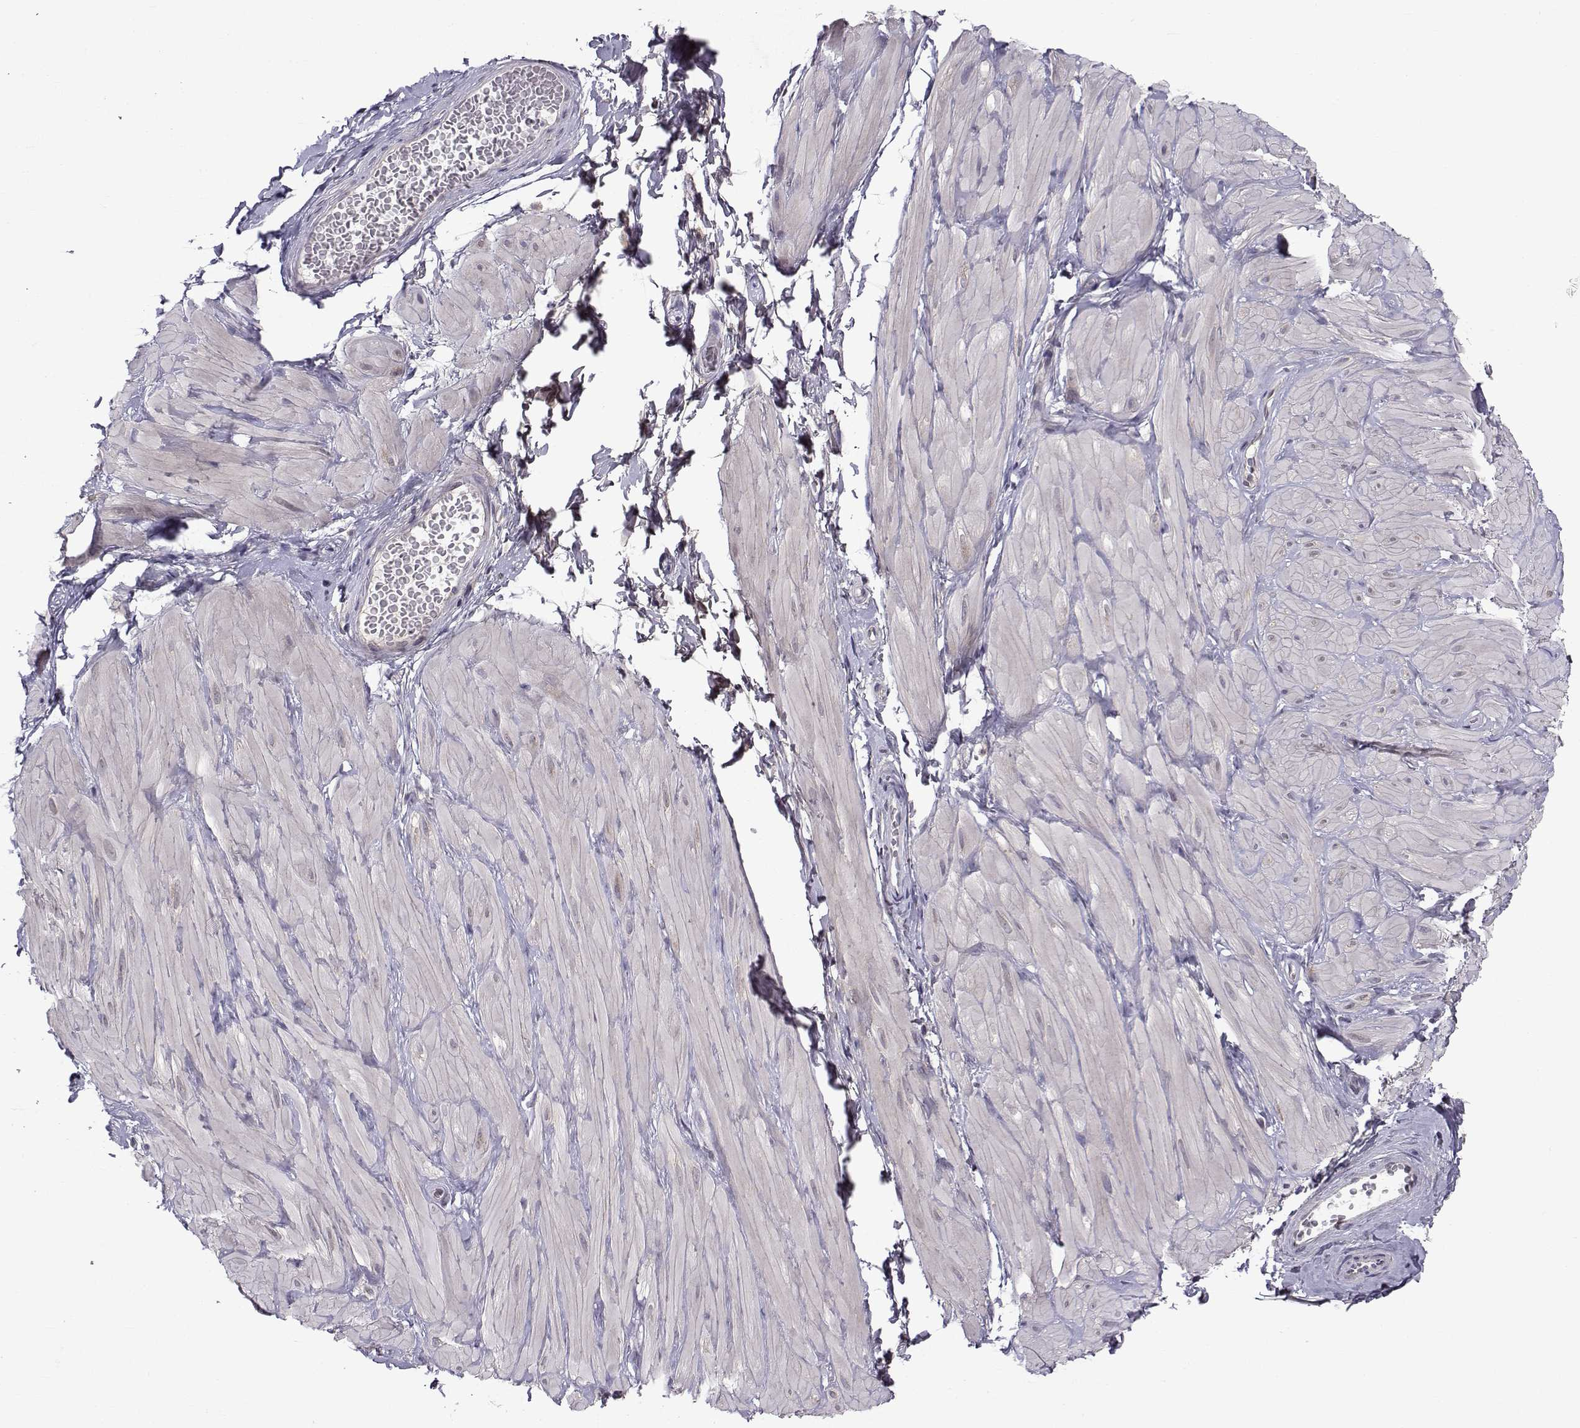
{"staining": {"intensity": "negative", "quantity": "none", "location": "none"}, "tissue": "adipose tissue", "cell_type": "Adipocytes", "image_type": "normal", "snomed": [{"axis": "morphology", "description": "Normal tissue, NOS"}, {"axis": "topography", "description": "Smooth muscle"}, {"axis": "topography", "description": "Peripheral nerve tissue"}], "caption": "Adipose tissue was stained to show a protein in brown. There is no significant expression in adipocytes. (Brightfield microscopy of DAB immunohistochemistry (IHC) at high magnification).", "gene": "PEX5L", "patient": {"sex": "male", "age": 22}}